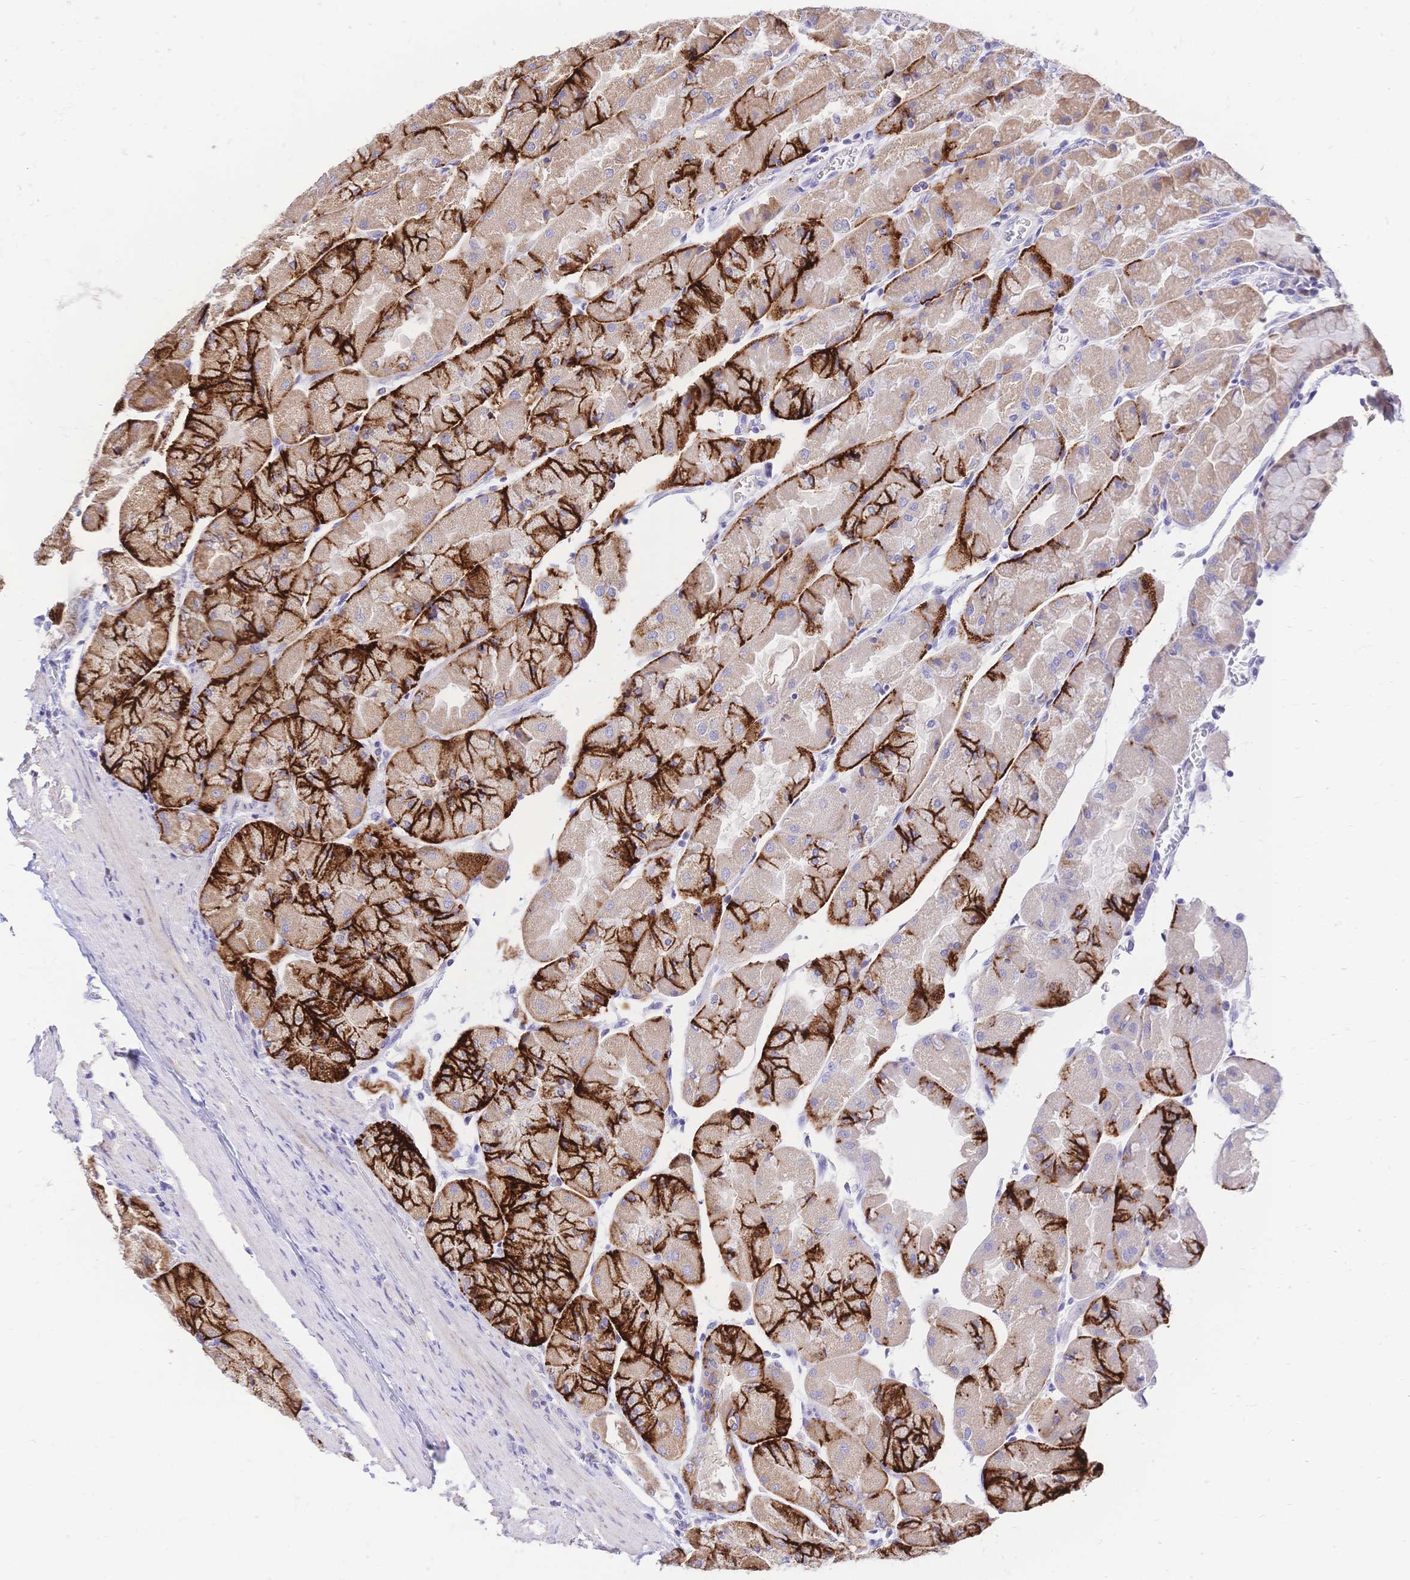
{"staining": {"intensity": "strong", "quantity": "25%-75%", "location": "cytoplasmic/membranous"}, "tissue": "stomach", "cell_type": "Glandular cells", "image_type": "normal", "snomed": [{"axis": "morphology", "description": "Normal tissue, NOS"}, {"axis": "topography", "description": "Stomach"}], "caption": "Stomach was stained to show a protein in brown. There is high levels of strong cytoplasmic/membranous staining in approximately 25%-75% of glandular cells. Nuclei are stained in blue.", "gene": "CLEC18A", "patient": {"sex": "female", "age": 61}}